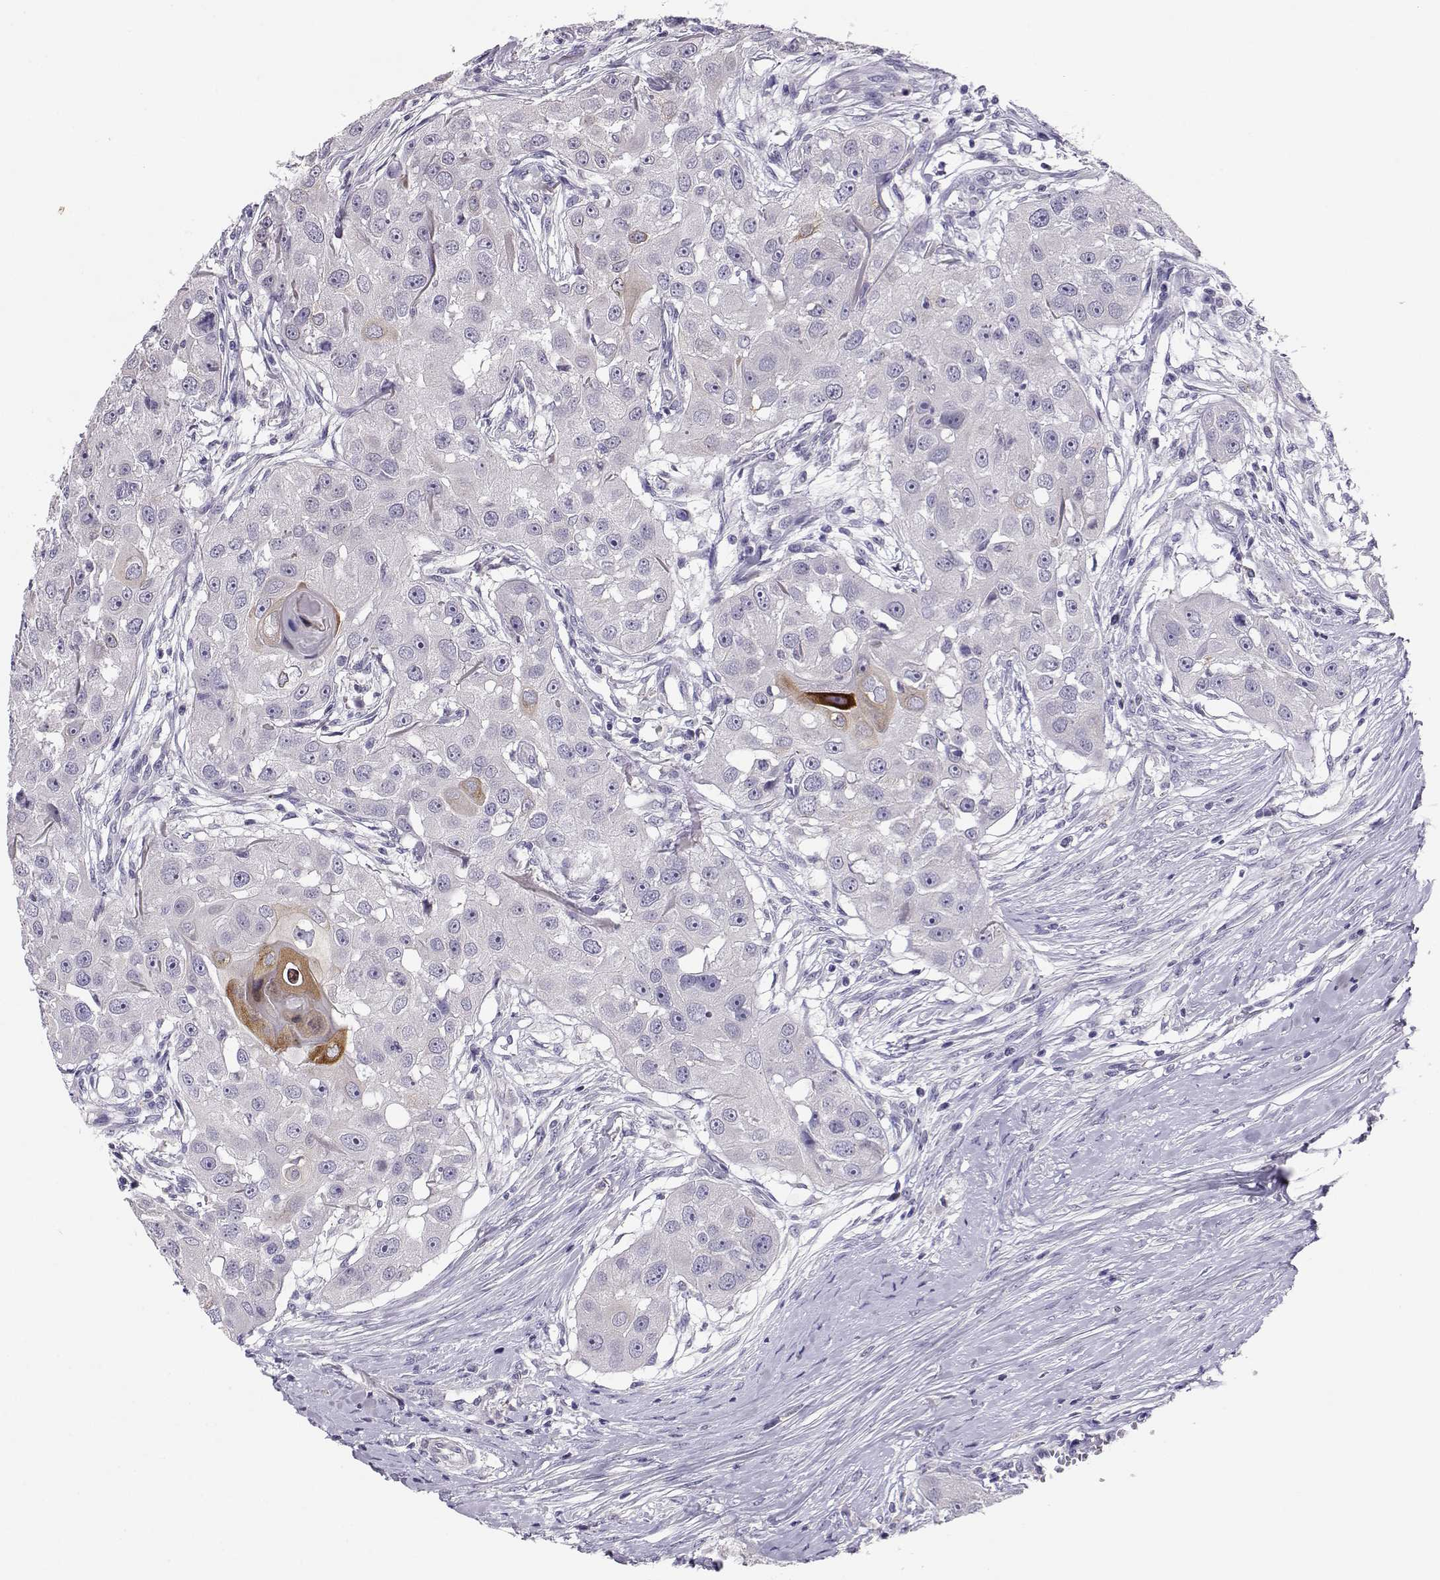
{"staining": {"intensity": "weak", "quantity": "<25%", "location": "cytoplasmic/membranous"}, "tissue": "head and neck cancer", "cell_type": "Tumor cells", "image_type": "cancer", "snomed": [{"axis": "morphology", "description": "Squamous cell carcinoma, NOS"}, {"axis": "topography", "description": "Head-Neck"}], "caption": "The immunohistochemistry (IHC) histopathology image has no significant positivity in tumor cells of head and neck cancer tissue.", "gene": "ENDOU", "patient": {"sex": "male", "age": 51}}